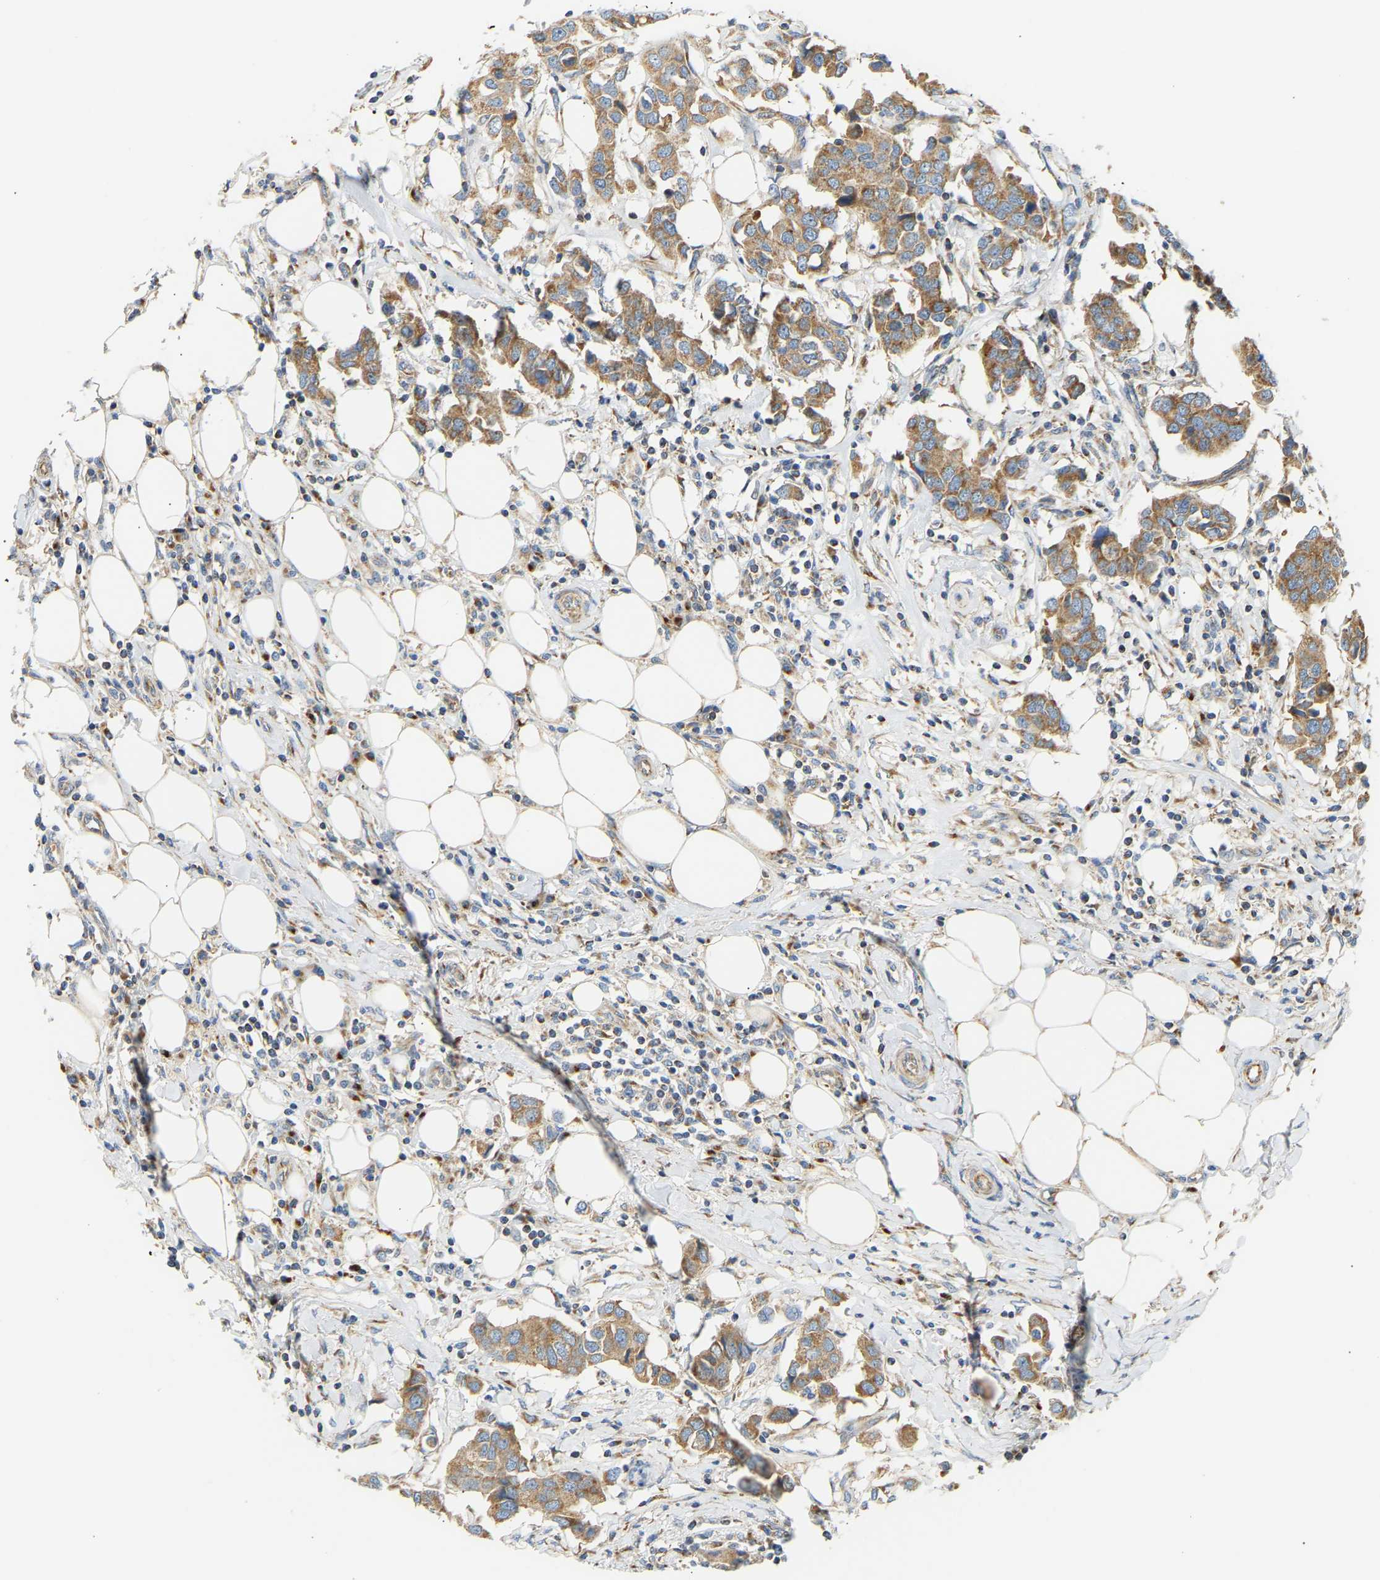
{"staining": {"intensity": "moderate", "quantity": ">75%", "location": "cytoplasmic/membranous"}, "tissue": "breast cancer", "cell_type": "Tumor cells", "image_type": "cancer", "snomed": [{"axis": "morphology", "description": "Duct carcinoma"}, {"axis": "topography", "description": "Breast"}], "caption": "This is an image of immunohistochemistry staining of invasive ductal carcinoma (breast), which shows moderate expression in the cytoplasmic/membranous of tumor cells.", "gene": "YIPF2", "patient": {"sex": "female", "age": 80}}